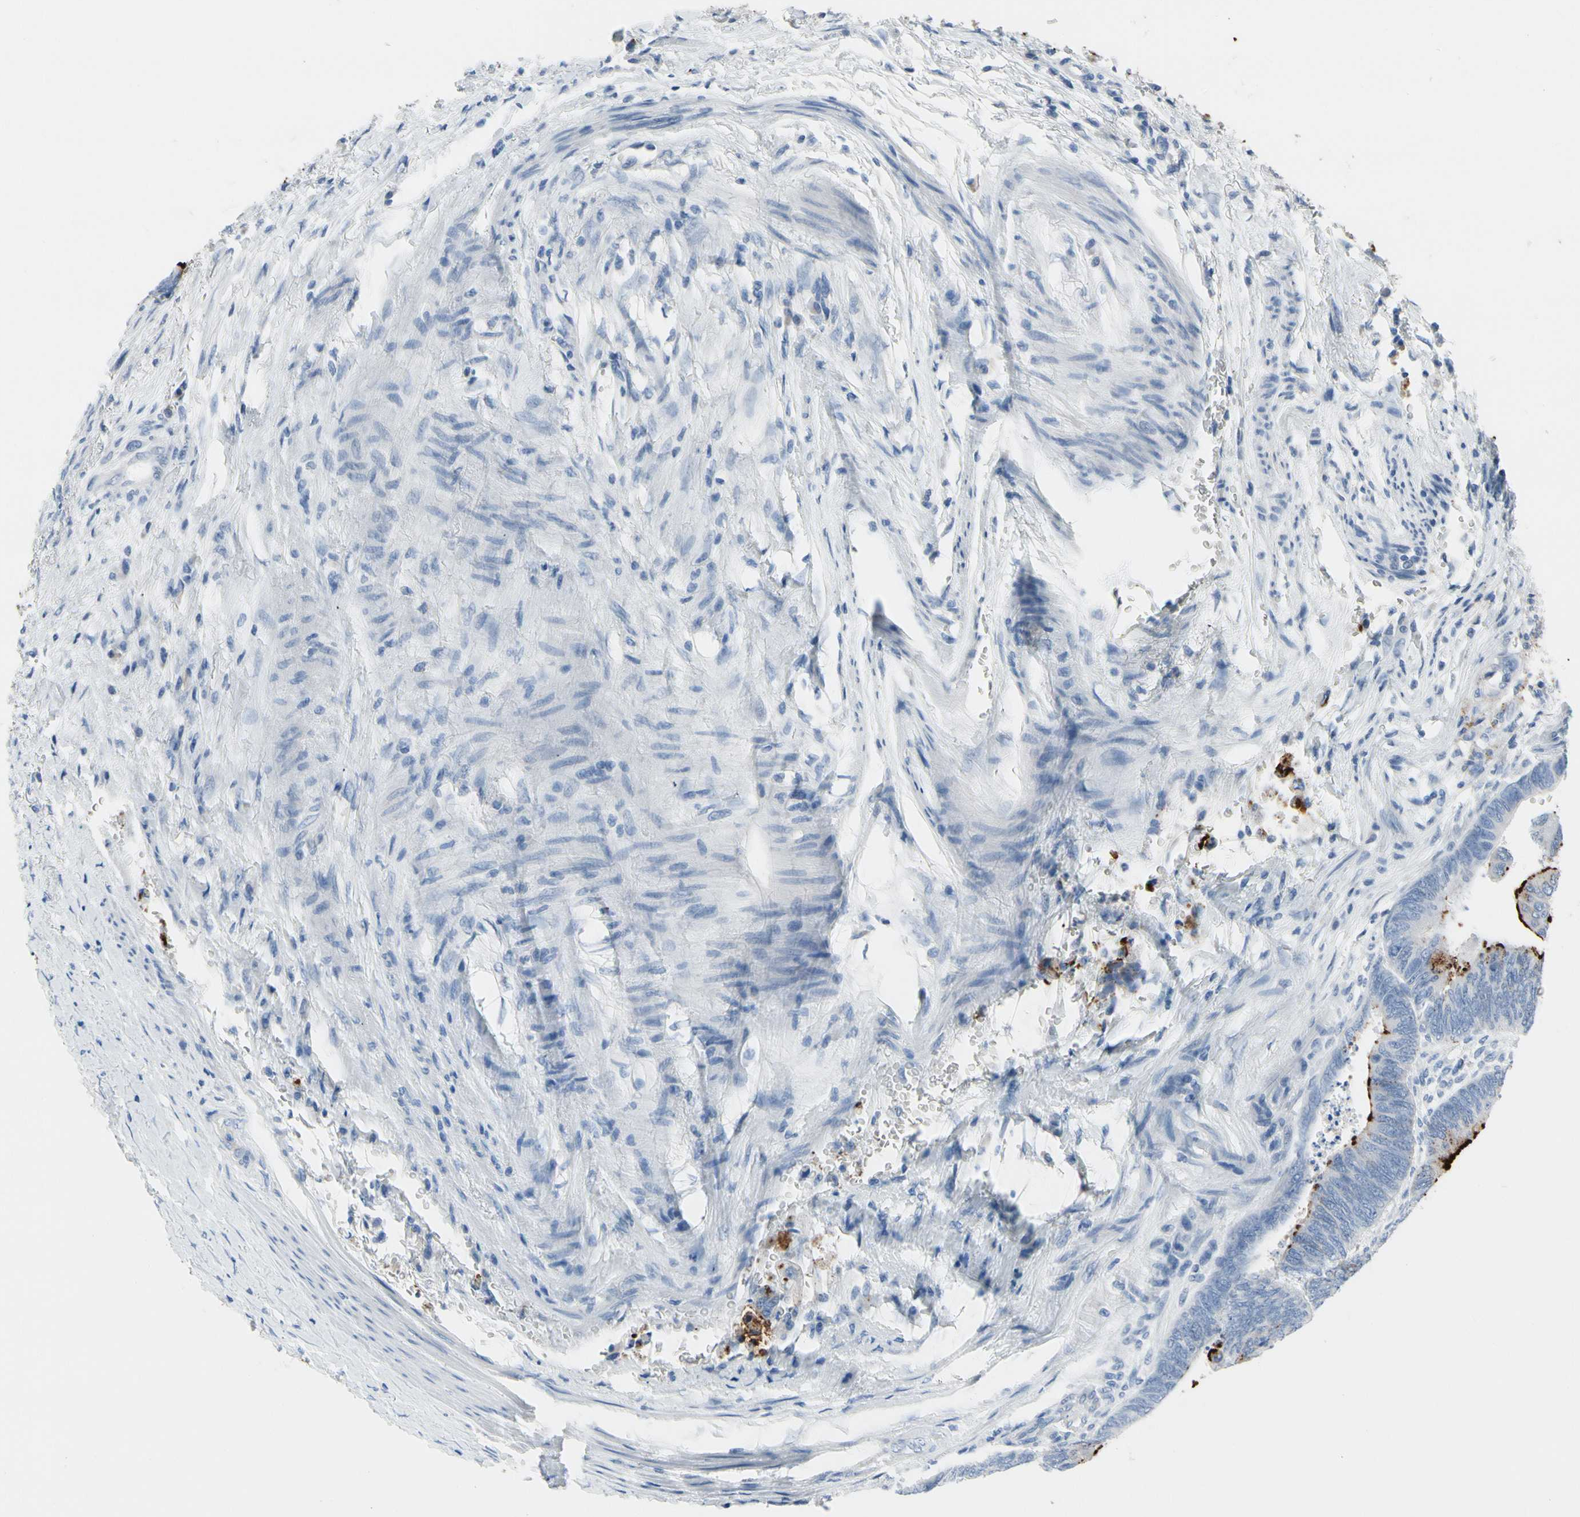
{"staining": {"intensity": "strong", "quantity": "<25%", "location": "cytoplasmic/membranous"}, "tissue": "colorectal cancer", "cell_type": "Tumor cells", "image_type": "cancer", "snomed": [{"axis": "morphology", "description": "Normal tissue, NOS"}, {"axis": "morphology", "description": "Adenocarcinoma, NOS"}, {"axis": "topography", "description": "Rectum"}, {"axis": "topography", "description": "Peripheral nerve tissue"}], "caption": "This image exhibits IHC staining of colorectal cancer, with medium strong cytoplasmic/membranous positivity in about <25% of tumor cells.", "gene": "MUC5B", "patient": {"sex": "male", "age": 92}}